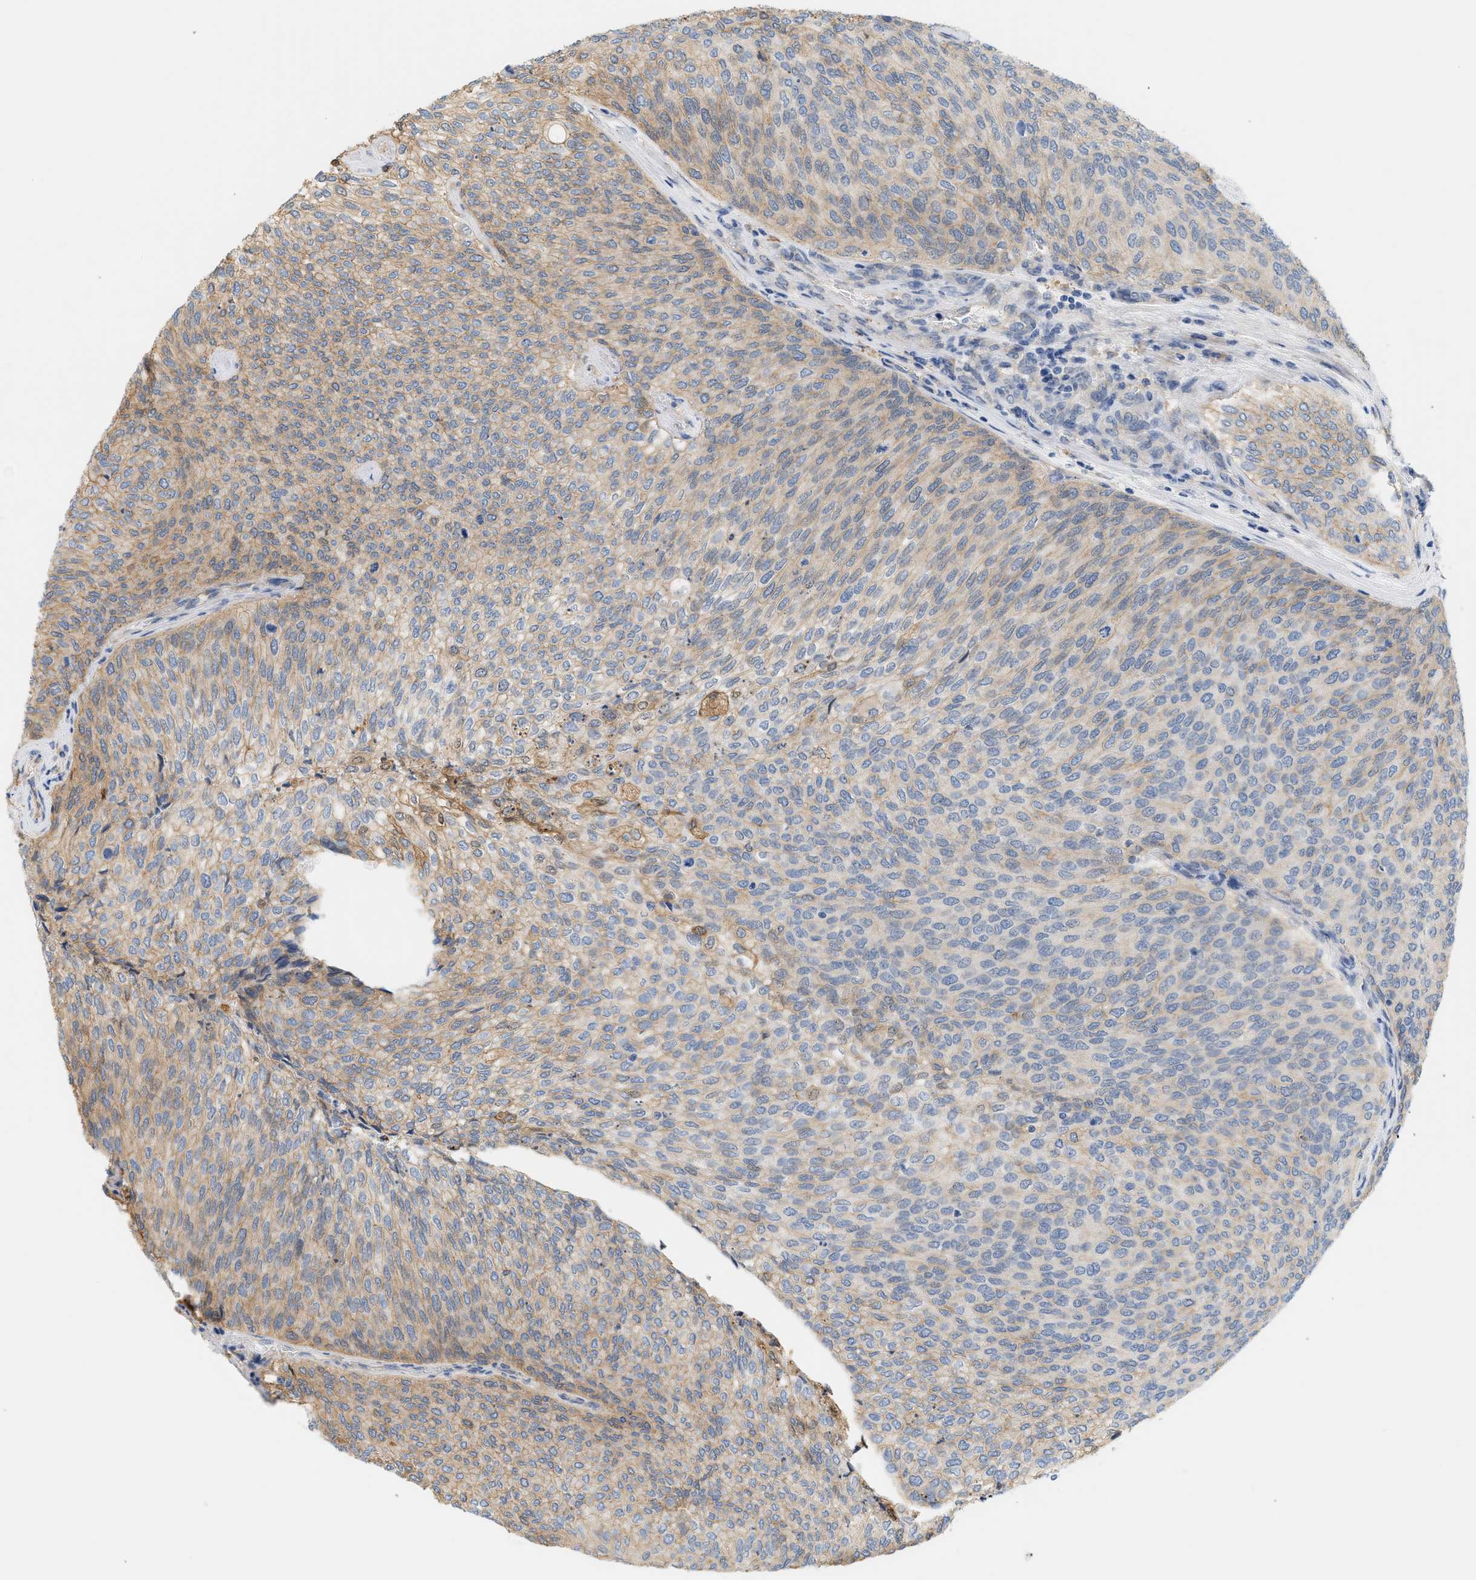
{"staining": {"intensity": "weak", "quantity": "<25%", "location": "cytoplasmic/membranous"}, "tissue": "urothelial cancer", "cell_type": "Tumor cells", "image_type": "cancer", "snomed": [{"axis": "morphology", "description": "Urothelial carcinoma, Low grade"}, {"axis": "topography", "description": "Urinary bladder"}], "caption": "Immunohistochemistry (IHC) histopathology image of human urothelial carcinoma (low-grade) stained for a protein (brown), which reveals no expression in tumor cells.", "gene": "CTXN1", "patient": {"sex": "female", "age": 79}}